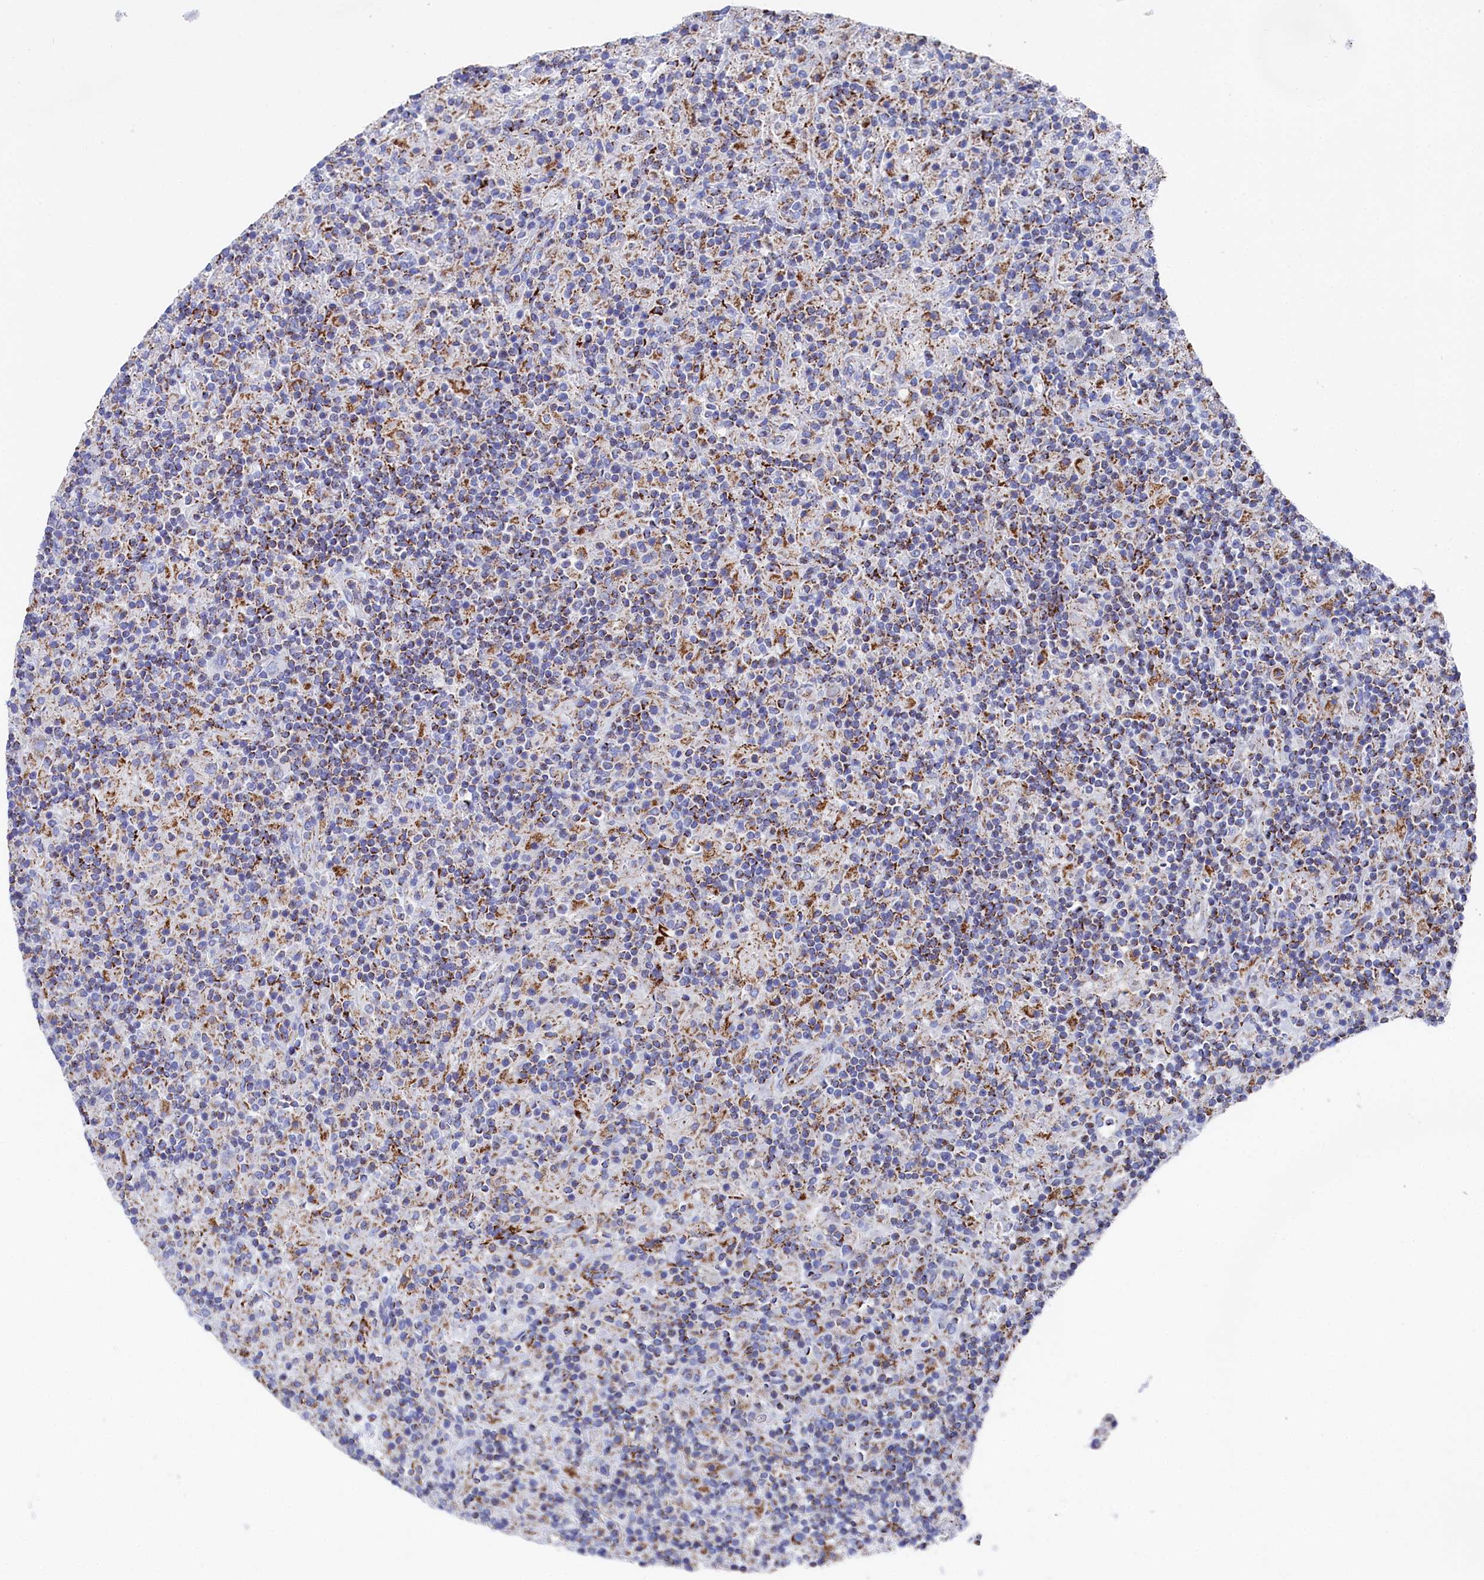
{"staining": {"intensity": "negative", "quantity": "none", "location": "none"}, "tissue": "lymphoma", "cell_type": "Tumor cells", "image_type": "cancer", "snomed": [{"axis": "morphology", "description": "Hodgkin's disease, NOS"}, {"axis": "topography", "description": "Lymph node"}], "caption": "This image is of lymphoma stained with immunohistochemistry to label a protein in brown with the nuclei are counter-stained blue. There is no staining in tumor cells.", "gene": "MMAB", "patient": {"sex": "male", "age": 70}}